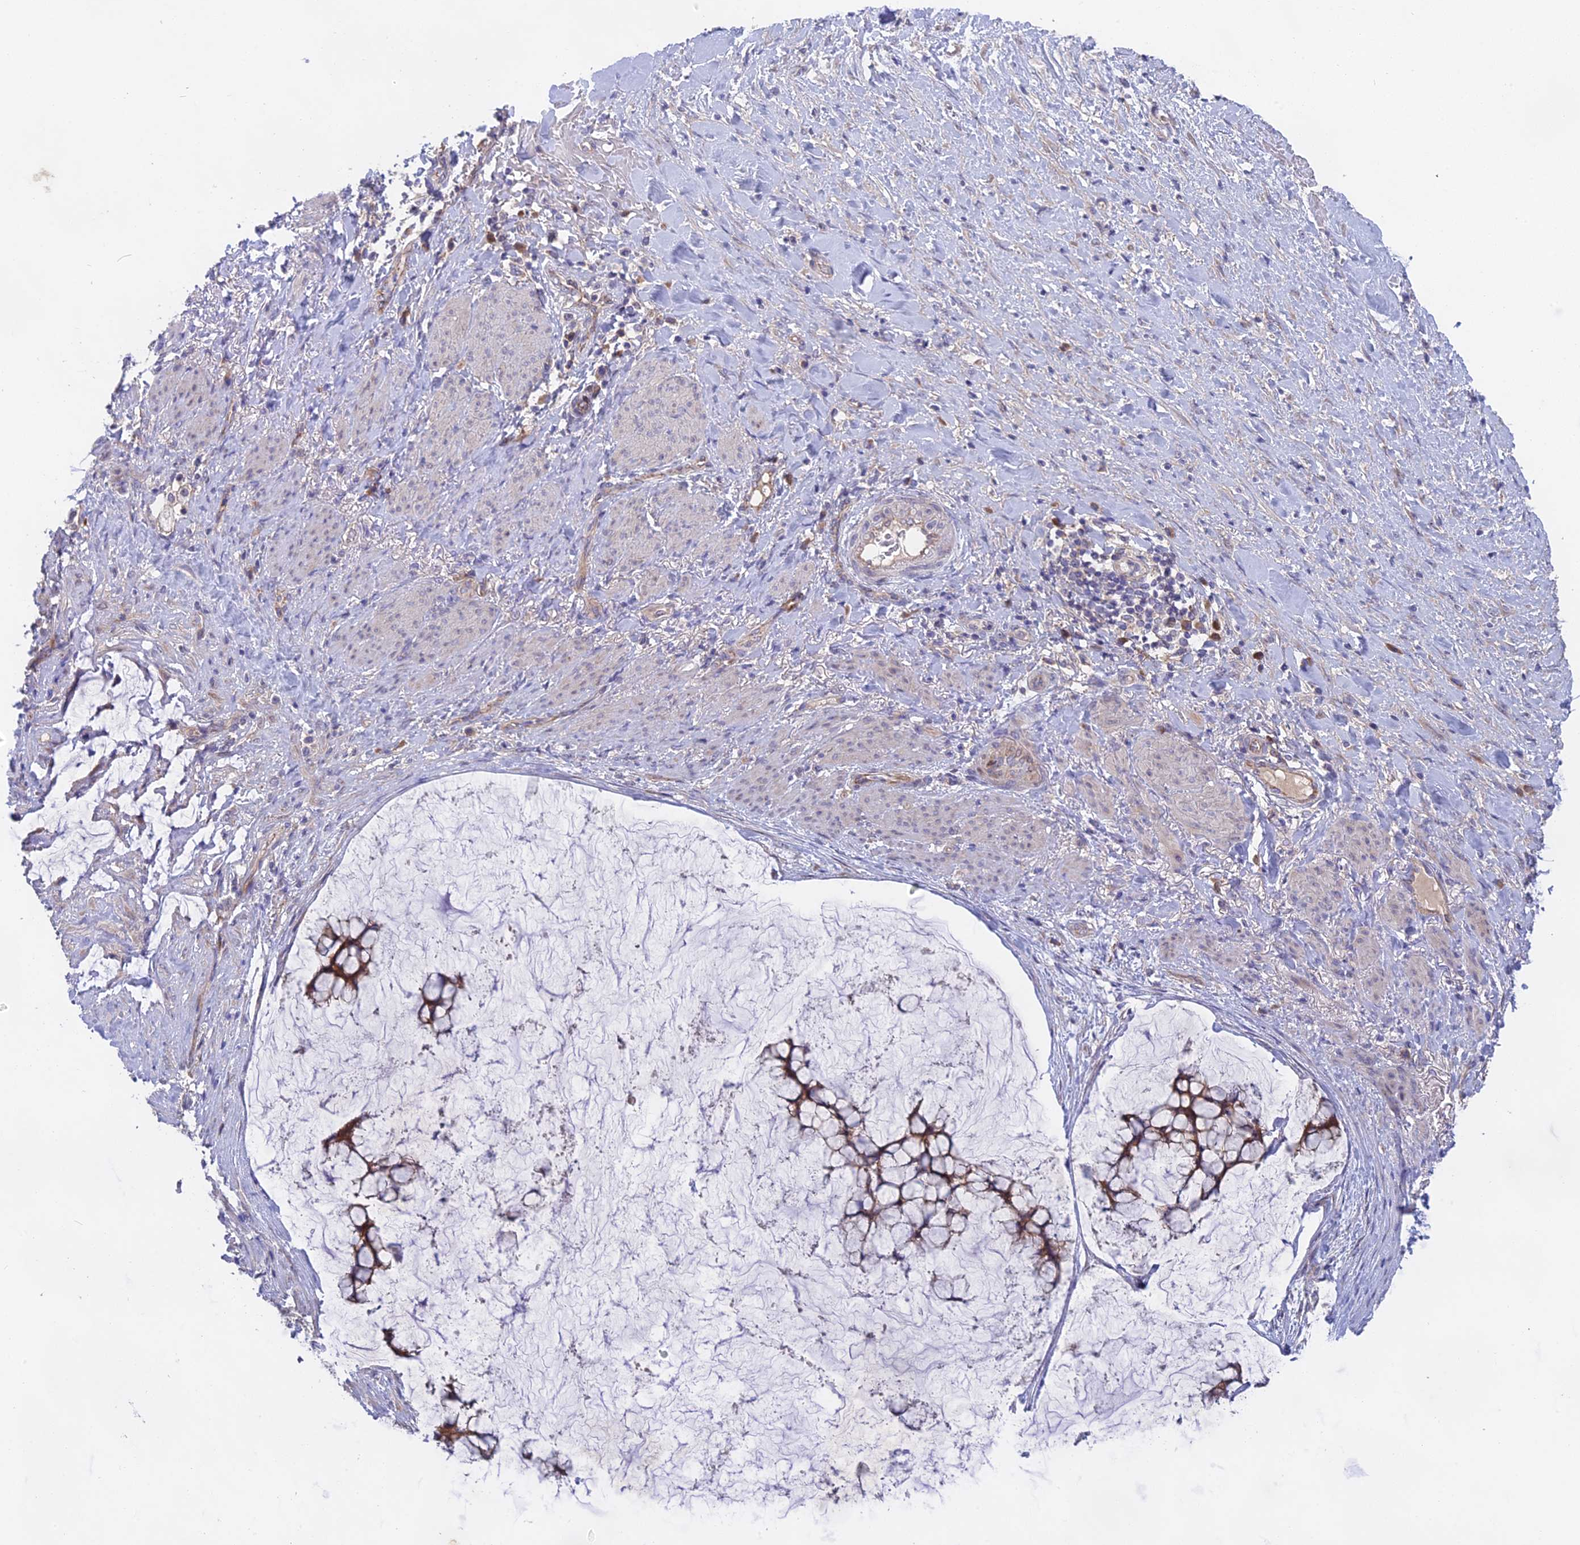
{"staining": {"intensity": "strong", "quantity": ">75%", "location": "cytoplasmic/membranous"}, "tissue": "ovarian cancer", "cell_type": "Tumor cells", "image_type": "cancer", "snomed": [{"axis": "morphology", "description": "Cystadenocarcinoma, mucinous, NOS"}, {"axis": "topography", "description": "Ovary"}], "caption": "Protein analysis of ovarian cancer tissue displays strong cytoplasmic/membranous staining in approximately >75% of tumor cells. (DAB IHC, brown staining for protein, blue staining for nuclei).", "gene": "TENT4B", "patient": {"sex": "female", "age": 42}}